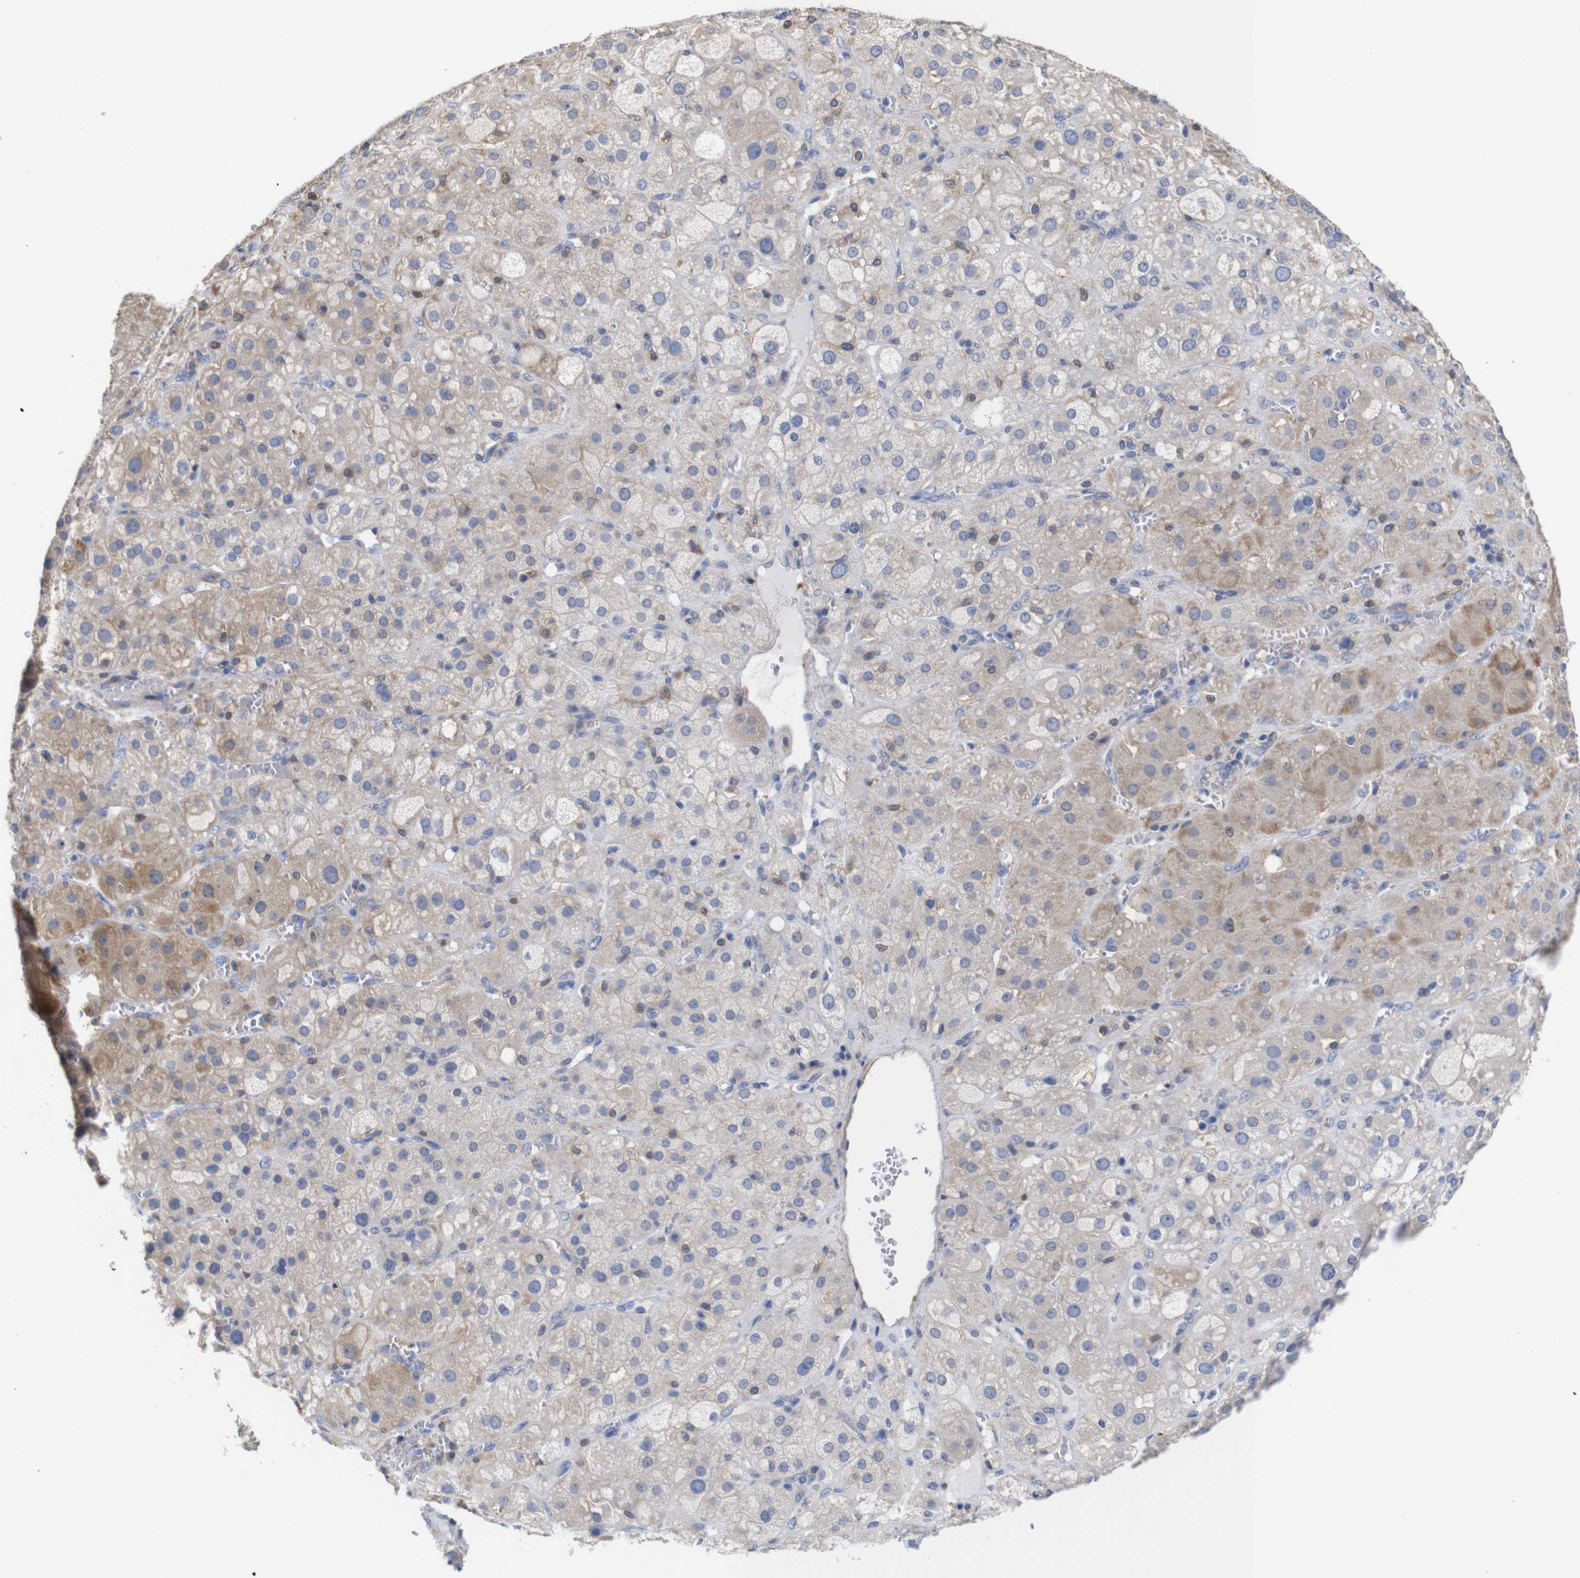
{"staining": {"intensity": "weak", "quantity": "25%-75%", "location": "cytoplasmic/membranous"}, "tissue": "adrenal gland", "cell_type": "Glandular cells", "image_type": "normal", "snomed": [{"axis": "morphology", "description": "Normal tissue, NOS"}, {"axis": "topography", "description": "Adrenal gland"}], "caption": "The immunohistochemical stain highlights weak cytoplasmic/membranous positivity in glandular cells of normal adrenal gland. (DAB = brown stain, brightfield microscopy at high magnification).", "gene": "TCEAL9", "patient": {"sex": "female", "age": 47}}